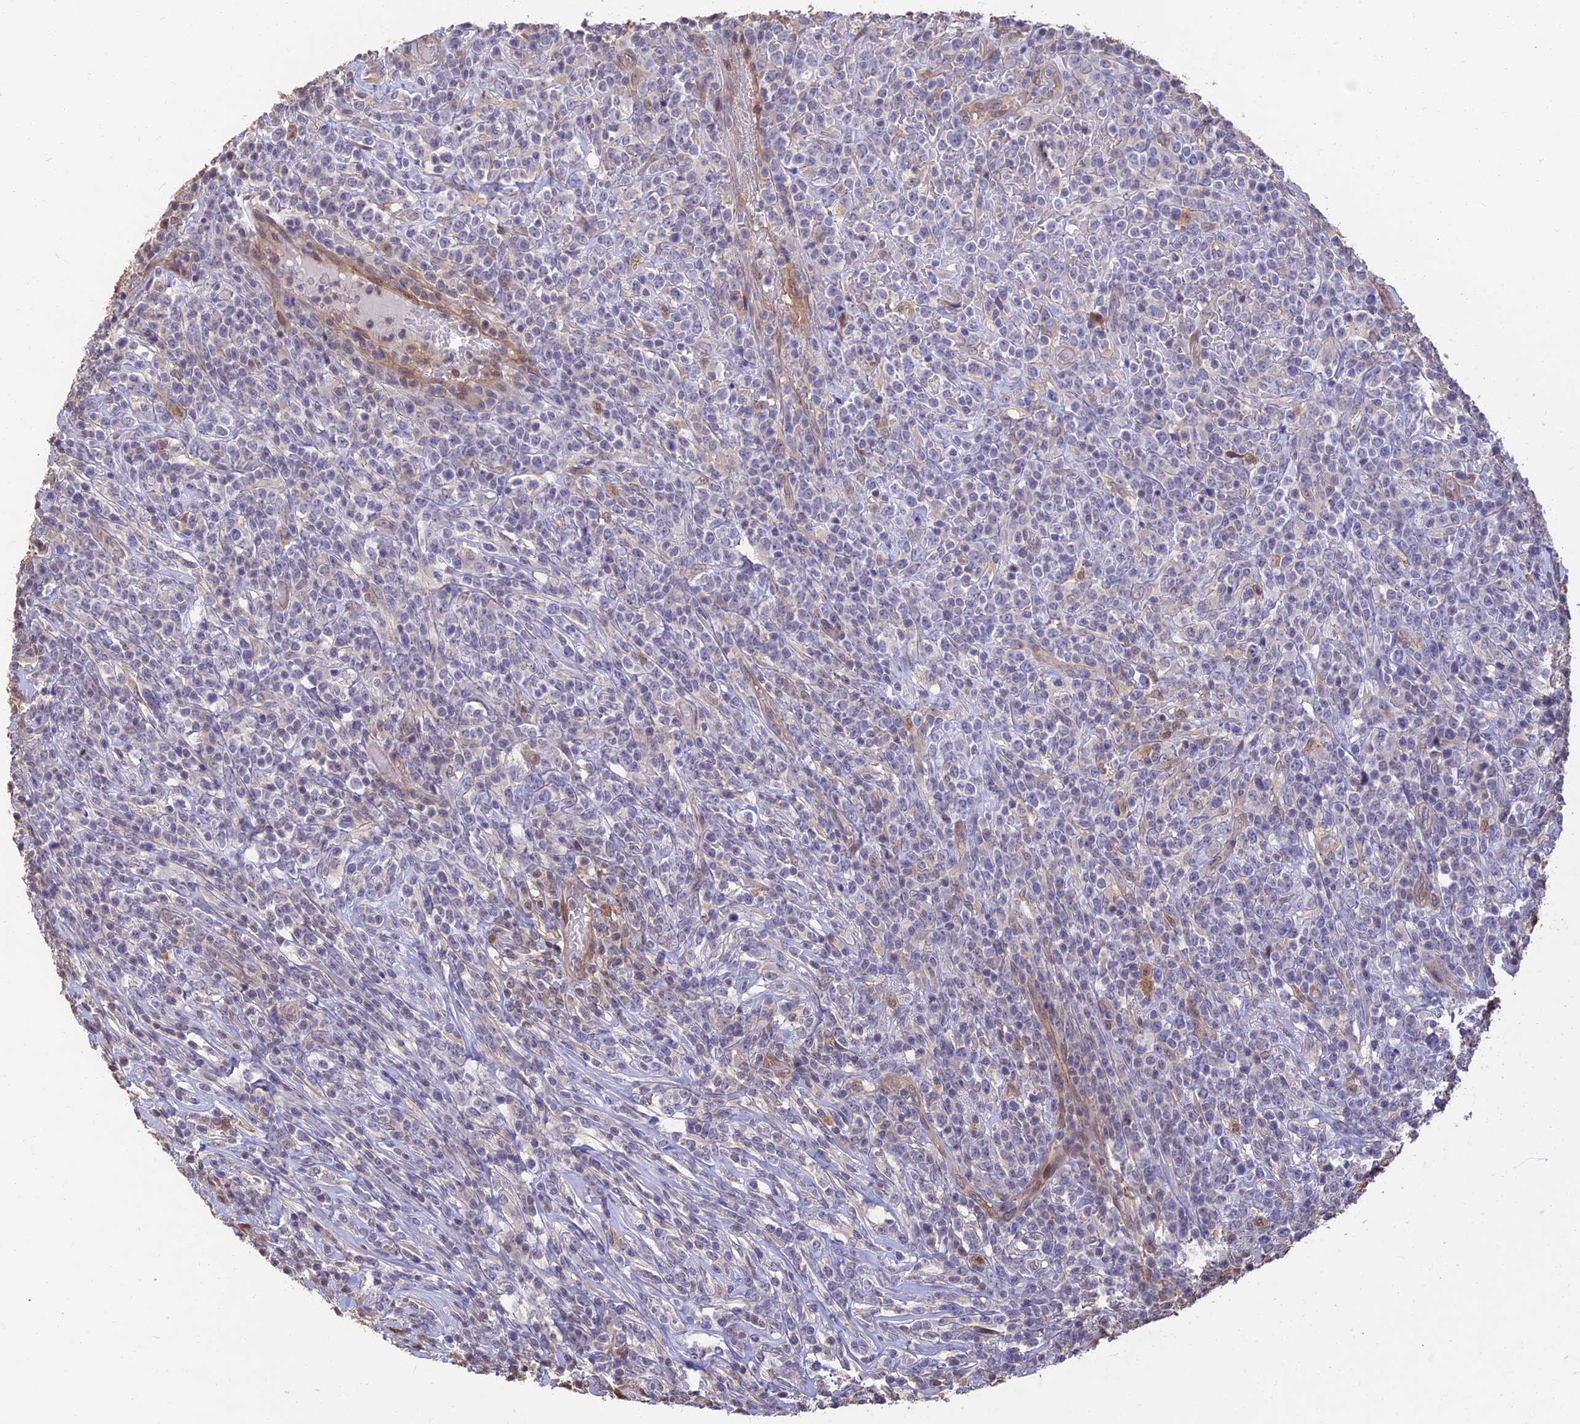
{"staining": {"intensity": "negative", "quantity": "none", "location": "none"}, "tissue": "lymphoma", "cell_type": "Tumor cells", "image_type": "cancer", "snomed": [{"axis": "morphology", "description": "Malignant lymphoma, non-Hodgkin's type, High grade"}, {"axis": "topography", "description": "Colon"}], "caption": "The histopathology image exhibits no staining of tumor cells in lymphoma. (DAB immunohistochemistry visualized using brightfield microscopy, high magnification).", "gene": "LRRN3", "patient": {"sex": "female", "age": 53}}